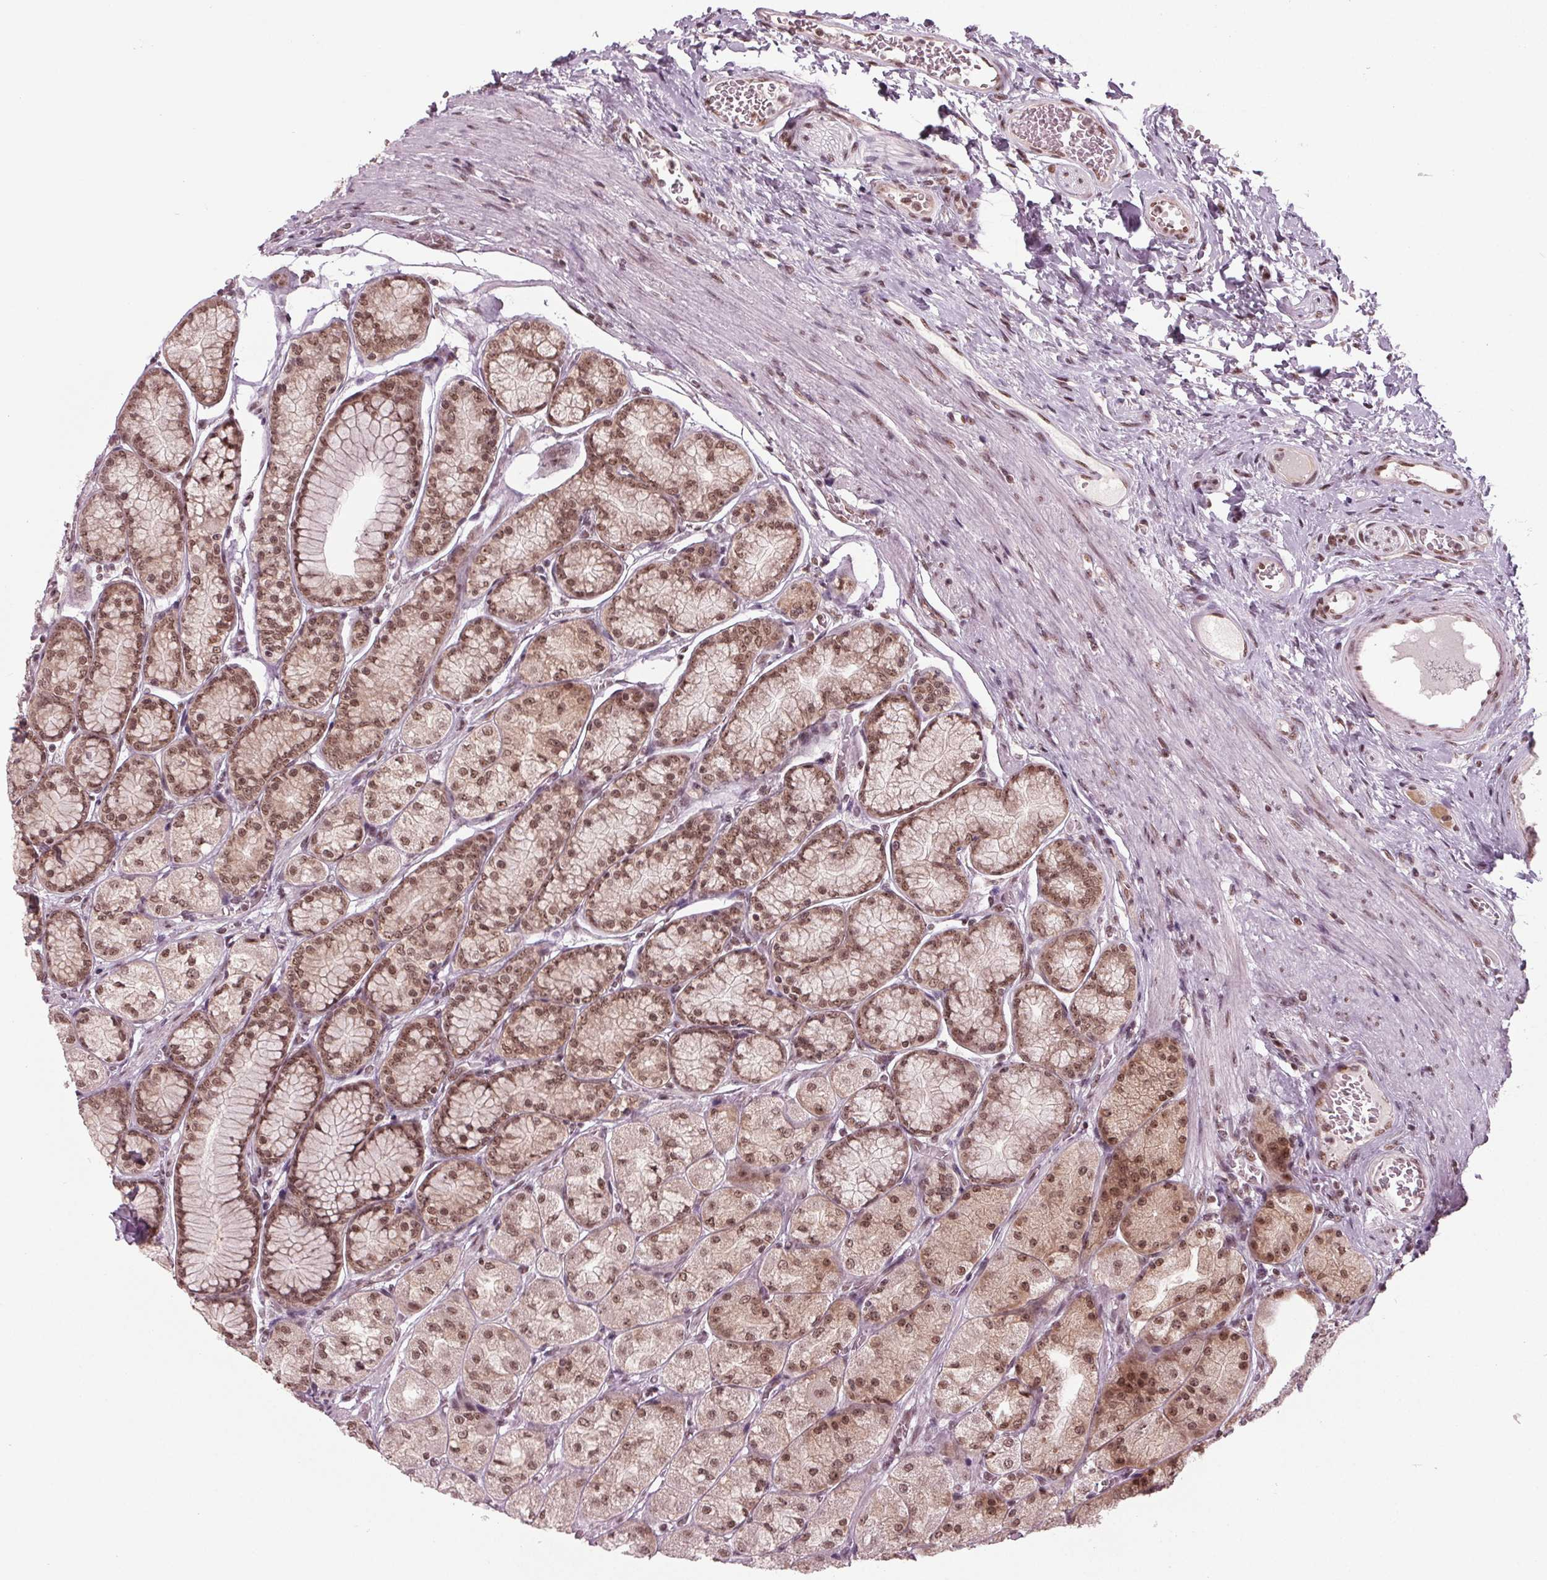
{"staining": {"intensity": "moderate", "quantity": ">75%", "location": "nuclear"}, "tissue": "stomach", "cell_type": "Glandular cells", "image_type": "normal", "snomed": [{"axis": "morphology", "description": "Normal tissue, NOS"}, {"axis": "morphology", "description": "Adenocarcinoma, NOS"}, {"axis": "morphology", "description": "Adenocarcinoma, High grade"}, {"axis": "topography", "description": "Stomach, upper"}, {"axis": "topography", "description": "Stomach"}], "caption": "An immunohistochemistry image of normal tissue is shown. Protein staining in brown highlights moderate nuclear positivity in stomach within glandular cells. The protein of interest is shown in brown color, while the nuclei are stained blue.", "gene": "DDX41", "patient": {"sex": "female", "age": 65}}